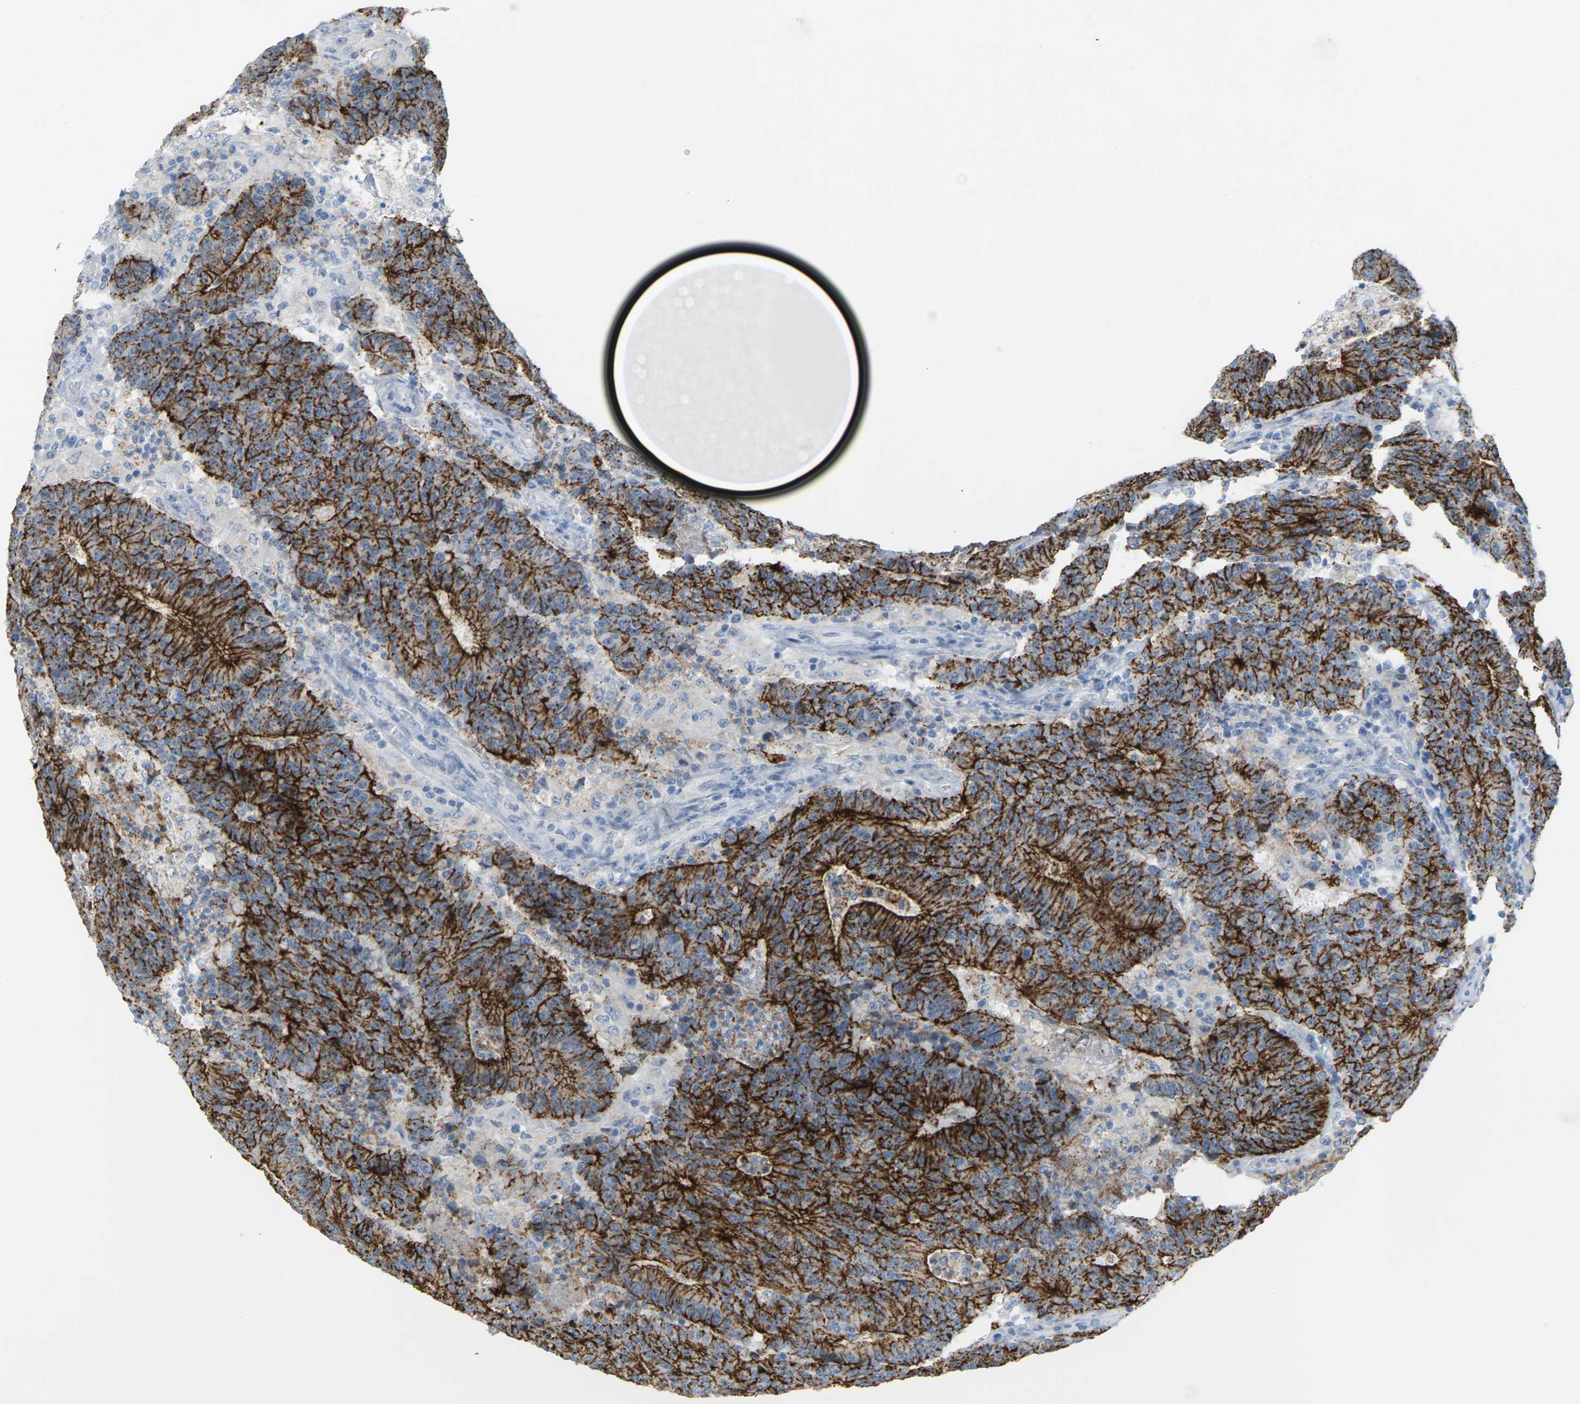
{"staining": {"intensity": "strong", "quantity": ">75%", "location": "cytoplasmic/membranous"}, "tissue": "colorectal cancer", "cell_type": "Tumor cells", "image_type": "cancer", "snomed": [{"axis": "morphology", "description": "Normal tissue, NOS"}, {"axis": "morphology", "description": "Adenocarcinoma, NOS"}, {"axis": "topography", "description": "Colon"}], "caption": "Immunohistochemistry (DAB (3,3'-diaminobenzidine)) staining of human colorectal cancer demonstrates strong cytoplasmic/membranous protein staining in about >75% of tumor cells.", "gene": "CLDN3", "patient": {"sex": "female", "age": 75}}